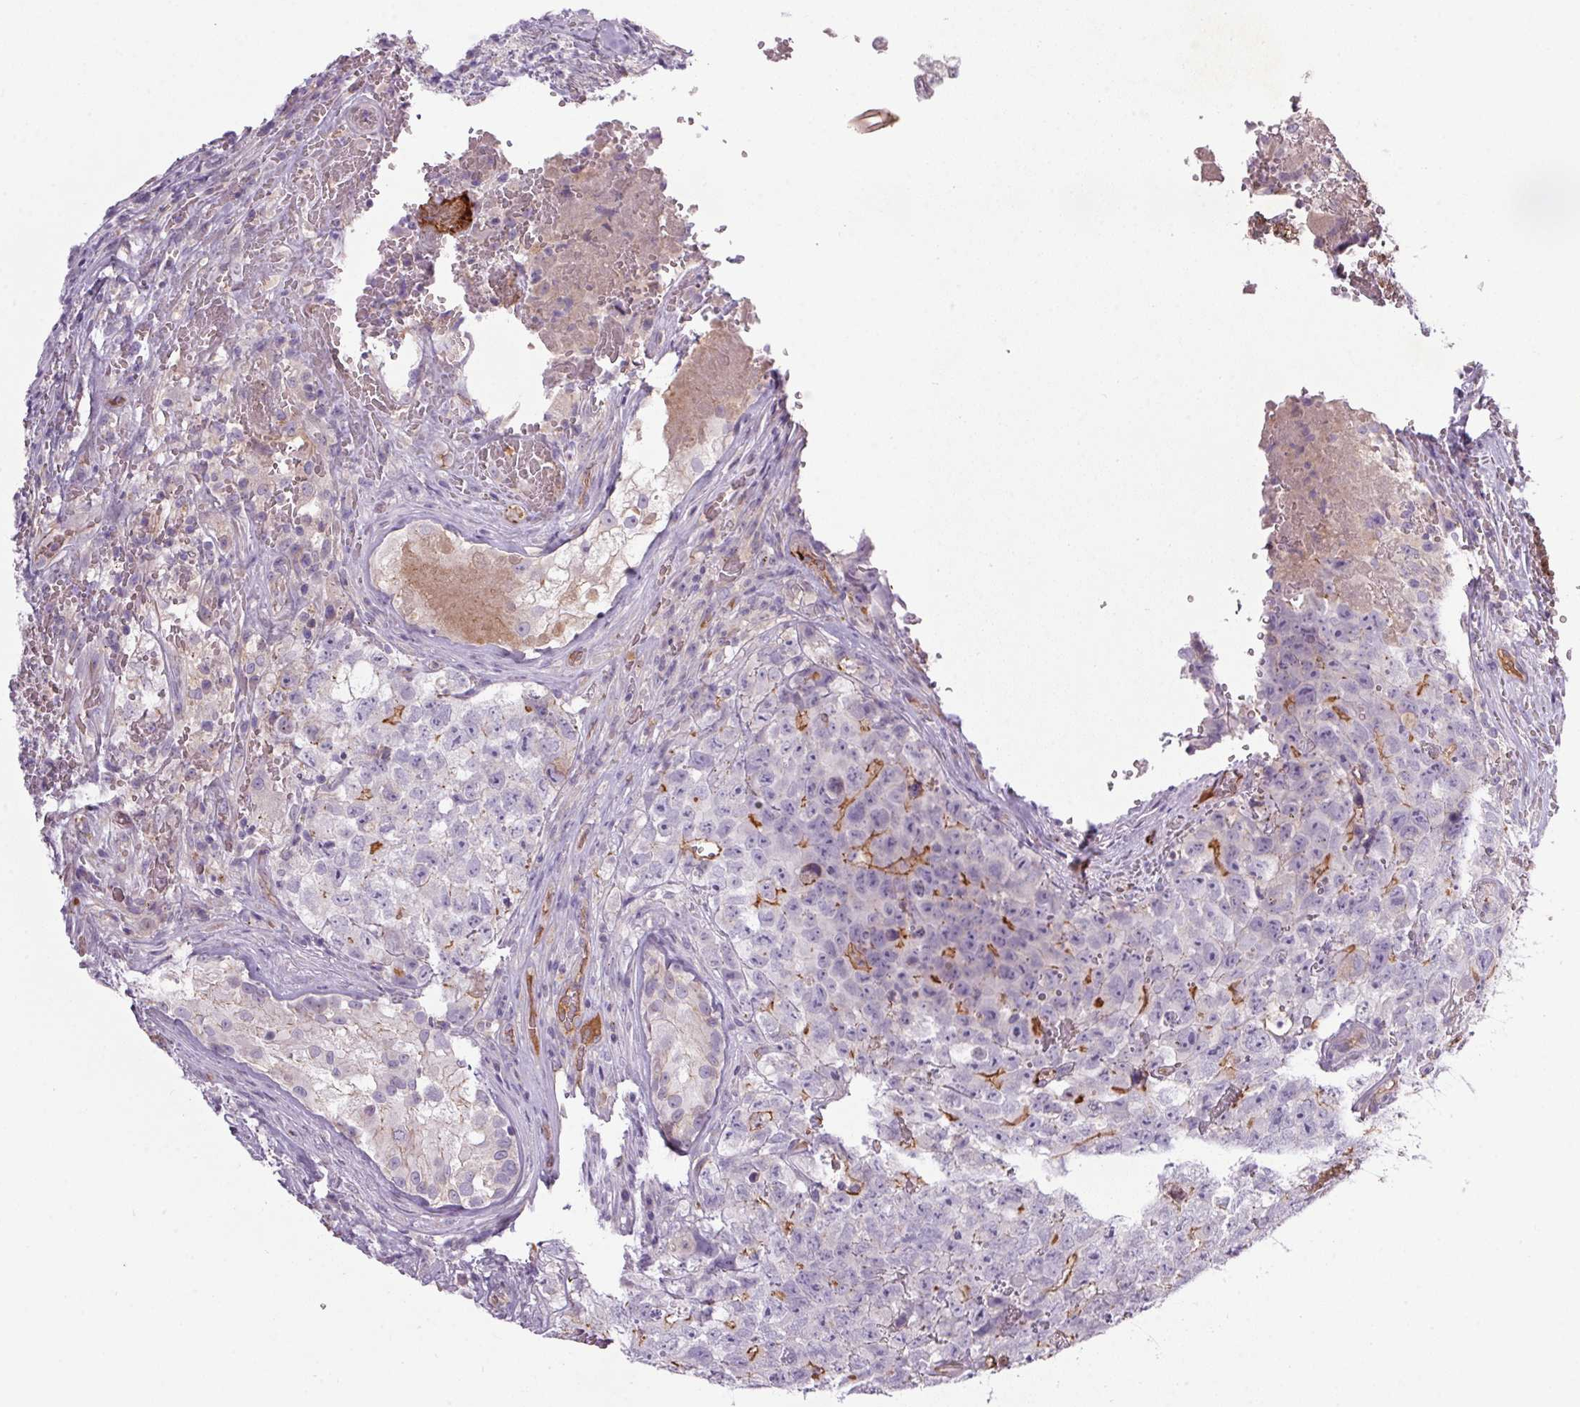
{"staining": {"intensity": "moderate", "quantity": "<25%", "location": "cytoplasmic/membranous"}, "tissue": "testis cancer", "cell_type": "Tumor cells", "image_type": "cancer", "snomed": [{"axis": "morphology", "description": "Carcinoma, Embryonal, NOS"}, {"axis": "topography", "description": "Testis"}], "caption": "High-magnification brightfield microscopy of testis embryonal carcinoma stained with DAB (3,3'-diaminobenzidine) (brown) and counterstained with hematoxylin (blue). tumor cells exhibit moderate cytoplasmic/membranous expression is appreciated in approximately<25% of cells.", "gene": "APOC4", "patient": {"sex": "male", "age": 18}}